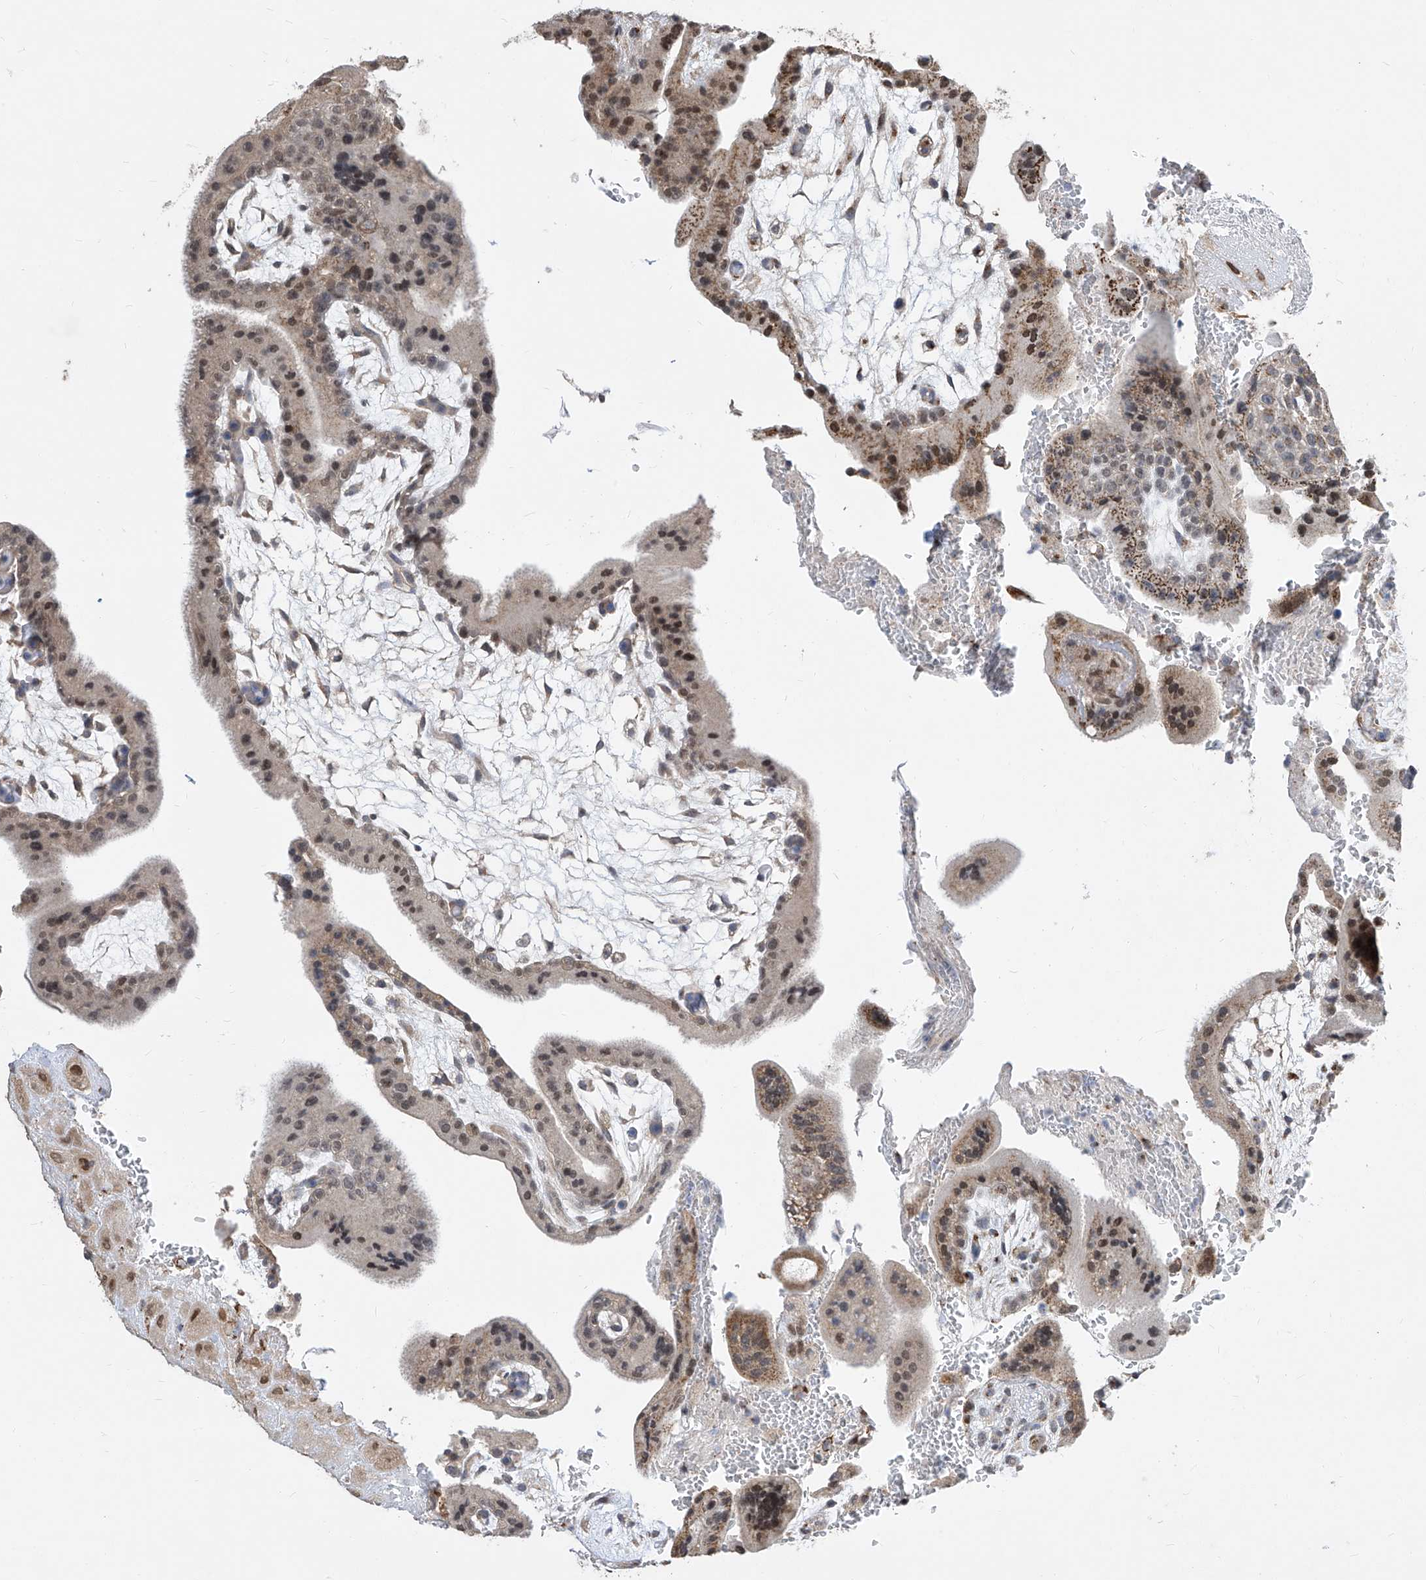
{"staining": {"intensity": "moderate", "quantity": ">75%", "location": "nuclear"}, "tissue": "placenta", "cell_type": "Decidual cells", "image_type": "normal", "snomed": [{"axis": "morphology", "description": "Normal tissue, NOS"}, {"axis": "topography", "description": "Placenta"}], "caption": "Placenta was stained to show a protein in brown. There is medium levels of moderate nuclear positivity in about >75% of decidual cells.", "gene": "CETN1", "patient": {"sex": "female", "age": 35}}